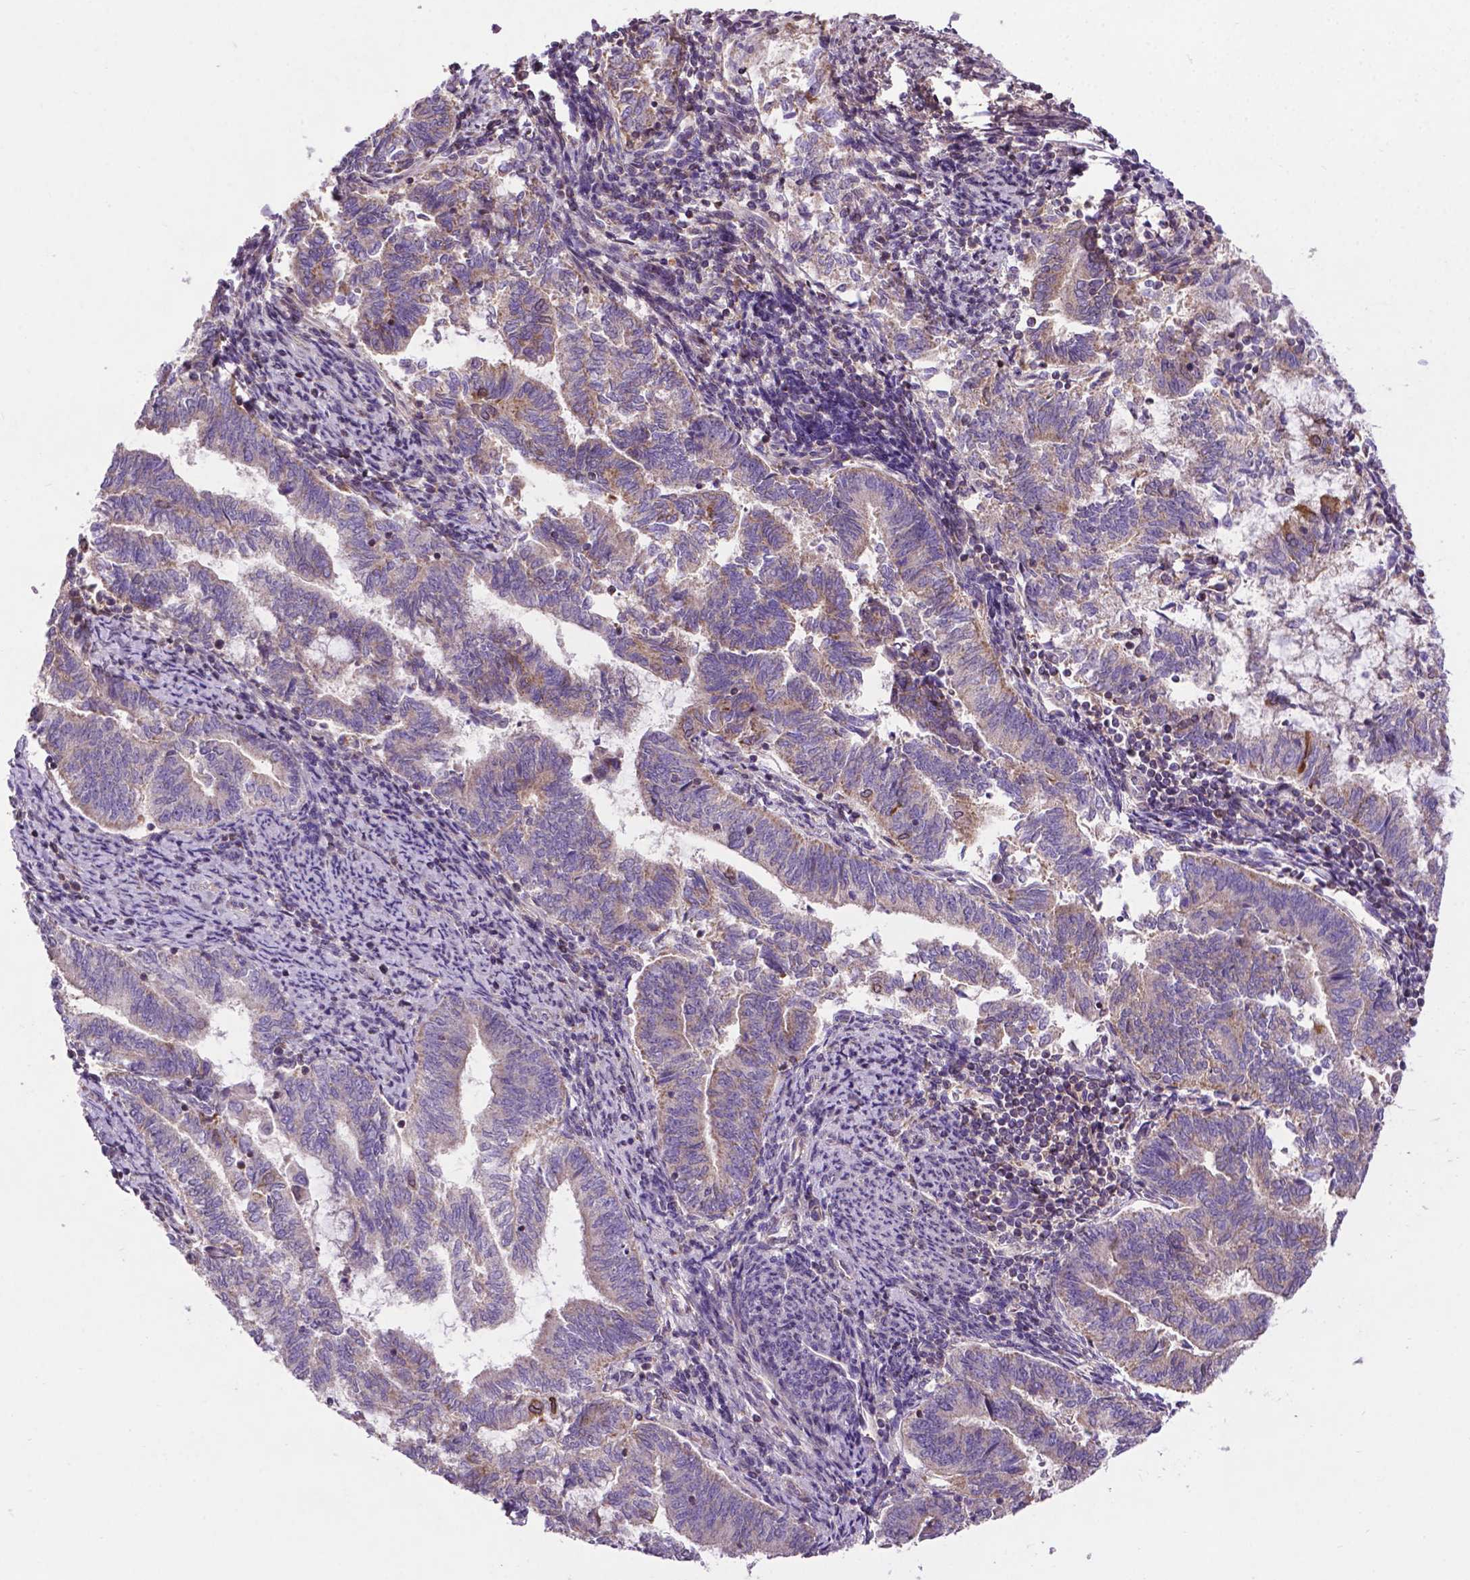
{"staining": {"intensity": "moderate", "quantity": "<25%", "location": "cytoplasmic/membranous"}, "tissue": "endometrial cancer", "cell_type": "Tumor cells", "image_type": "cancer", "snomed": [{"axis": "morphology", "description": "Adenocarcinoma, NOS"}, {"axis": "topography", "description": "Endometrium"}], "caption": "Brown immunohistochemical staining in adenocarcinoma (endometrial) shows moderate cytoplasmic/membranous expression in about <25% of tumor cells.", "gene": "SPNS2", "patient": {"sex": "female", "age": 65}}